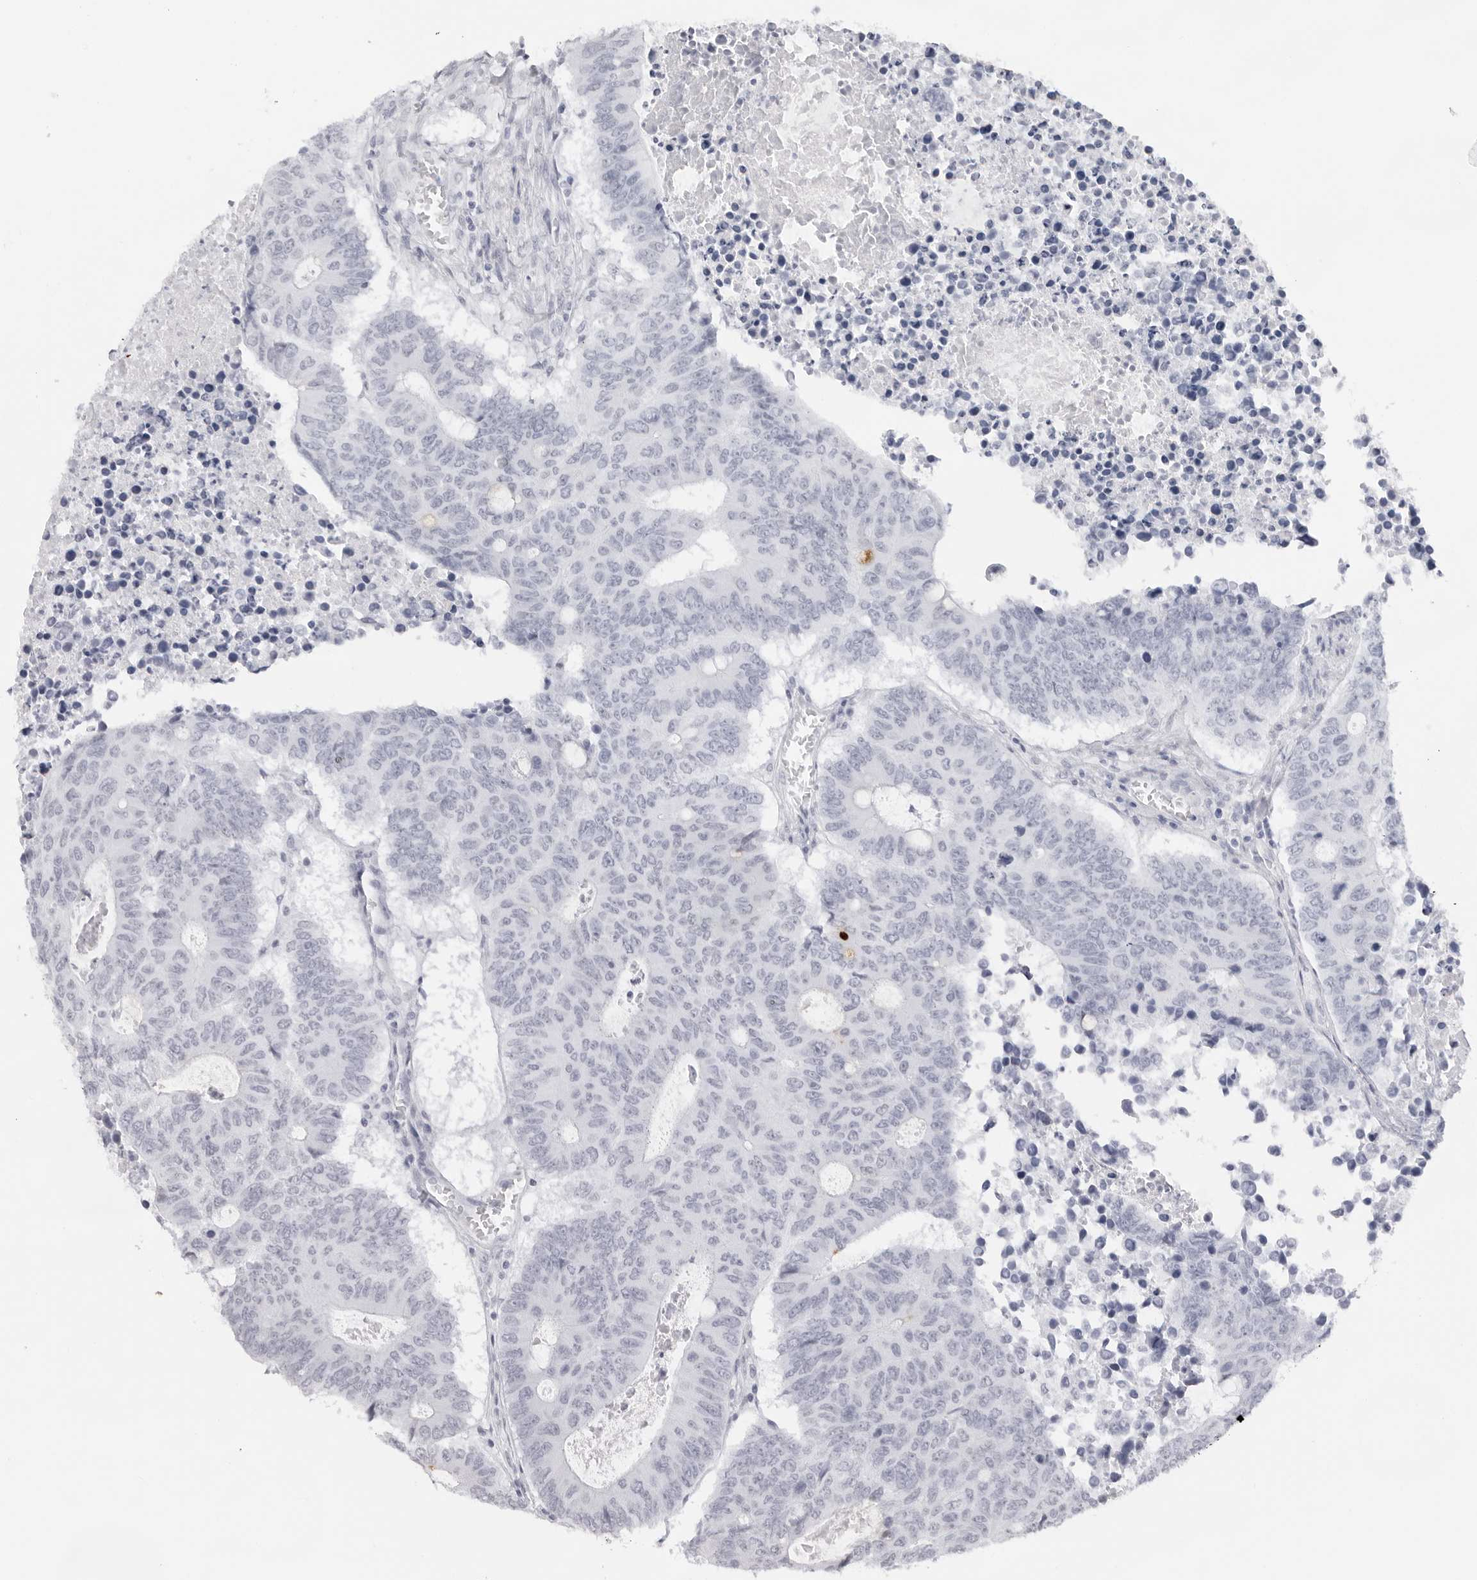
{"staining": {"intensity": "negative", "quantity": "none", "location": "none"}, "tissue": "colorectal cancer", "cell_type": "Tumor cells", "image_type": "cancer", "snomed": [{"axis": "morphology", "description": "Adenocarcinoma, NOS"}, {"axis": "topography", "description": "Colon"}], "caption": "Tumor cells are negative for protein expression in human adenocarcinoma (colorectal). The staining is performed using DAB brown chromogen with nuclei counter-stained in using hematoxylin.", "gene": "KLK12", "patient": {"sex": "male", "age": 87}}